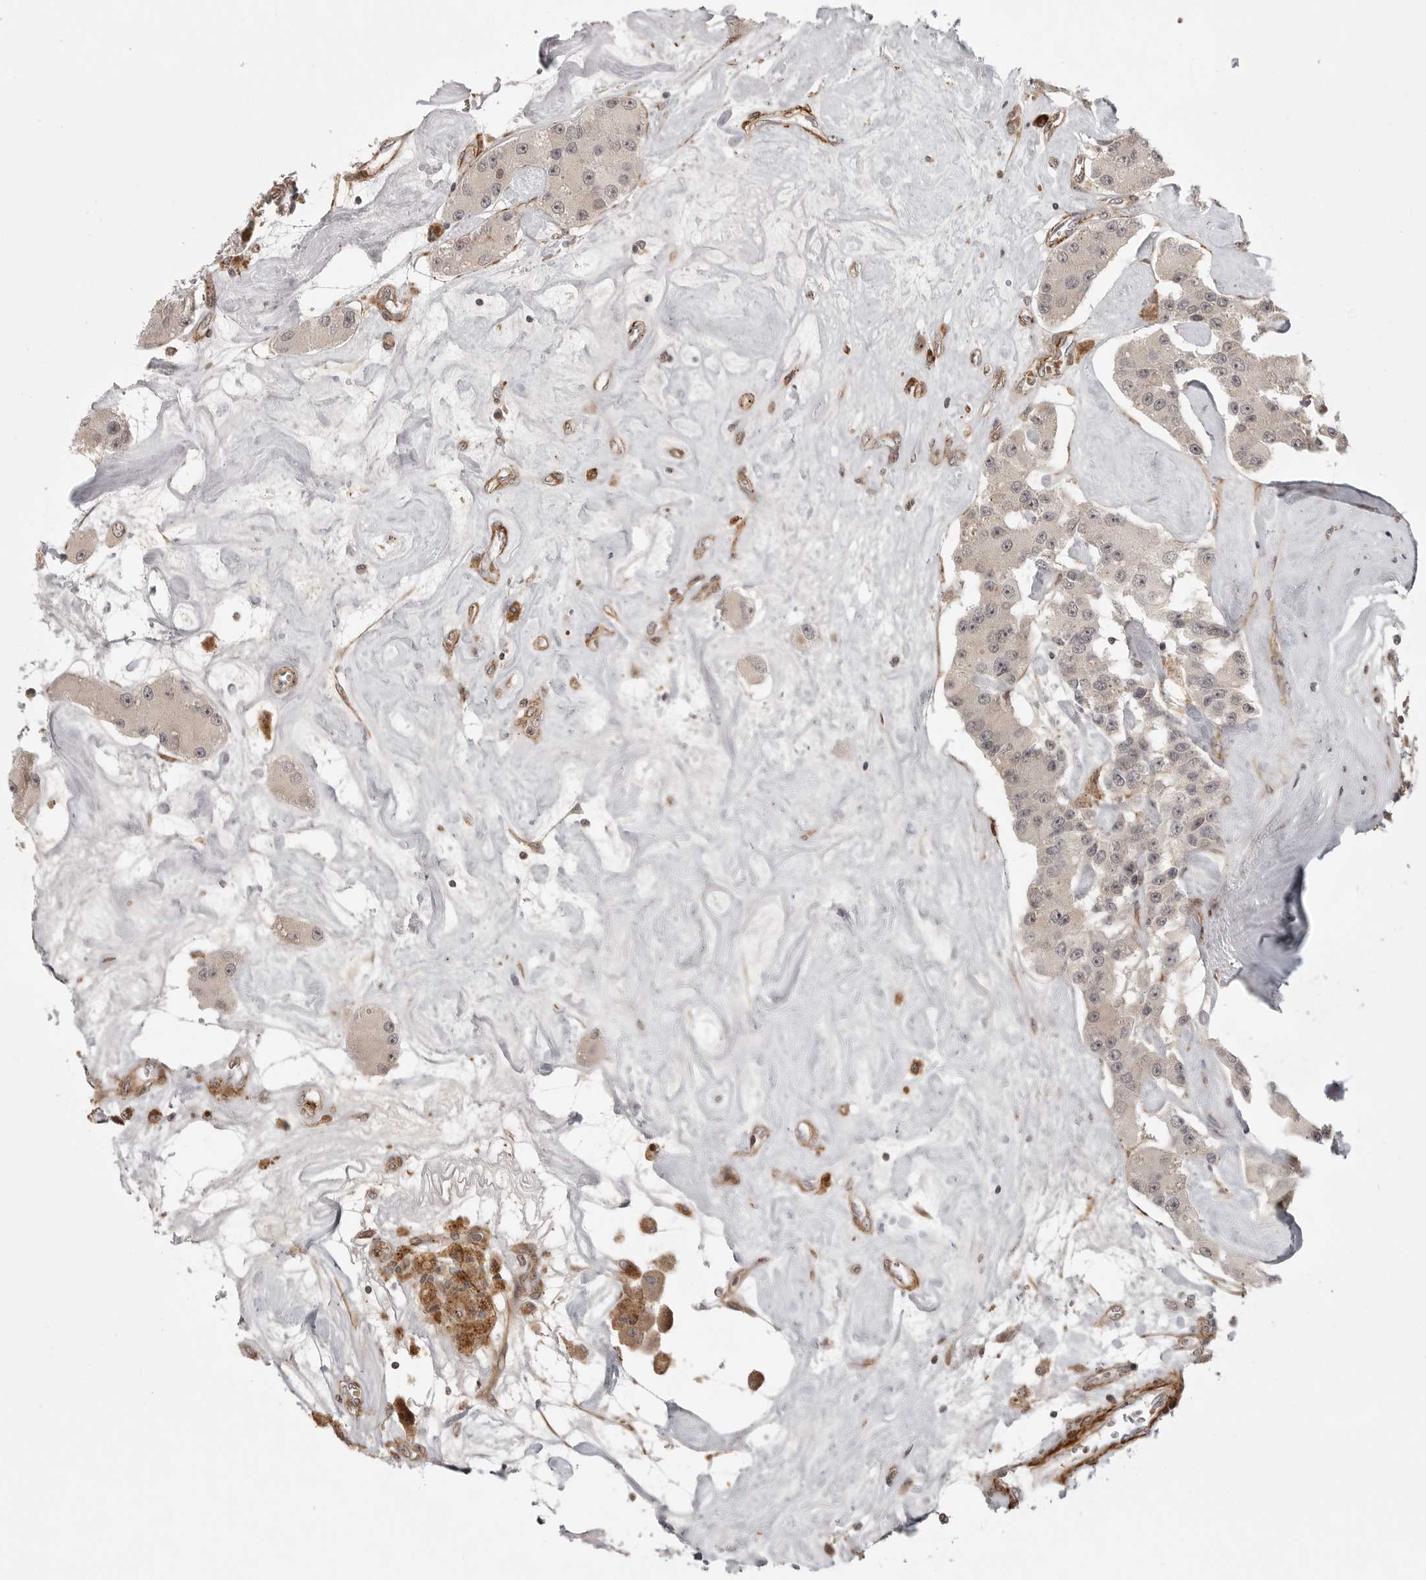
{"staining": {"intensity": "negative", "quantity": "none", "location": "none"}, "tissue": "carcinoid", "cell_type": "Tumor cells", "image_type": "cancer", "snomed": [{"axis": "morphology", "description": "Carcinoid, malignant, NOS"}, {"axis": "topography", "description": "Pancreas"}], "caption": "IHC histopathology image of carcinoid stained for a protein (brown), which demonstrates no expression in tumor cells.", "gene": "TUT4", "patient": {"sex": "male", "age": 41}}